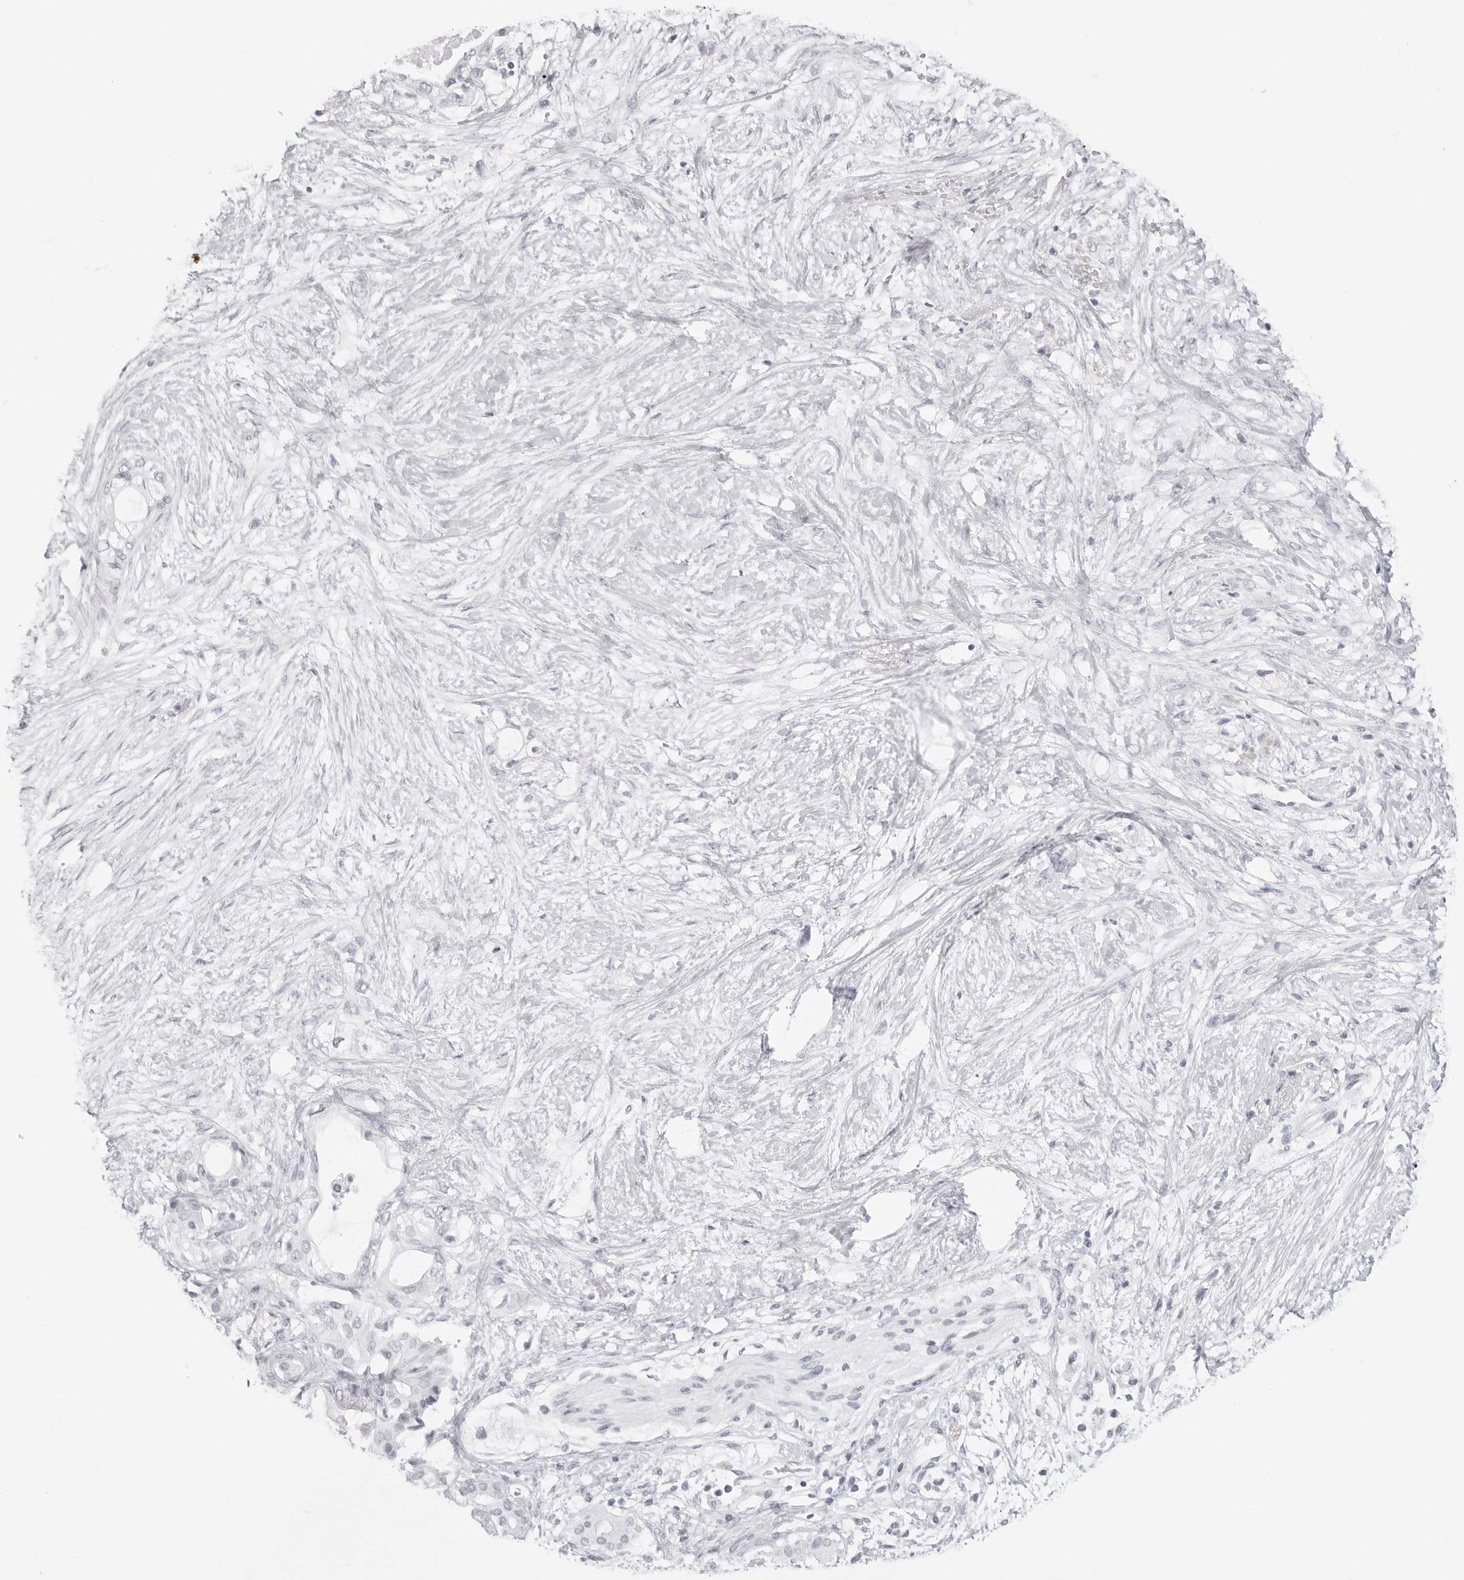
{"staining": {"intensity": "negative", "quantity": "none", "location": "none"}, "tissue": "pancreatic cancer", "cell_type": "Tumor cells", "image_type": "cancer", "snomed": [{"axis": "morphology", "description": "Adenocarcinoma, NOS"}, {"axis": "topography", "description": "Pancreas"}], "caption": "Immunohistochemistry image of pancreatic cancer (adenocarcinoma) stained for a protein (brown), which exhibits no expression in tumor cells.", "gene": "KLK12", "patient": {"sex": "male", "age": 53}}